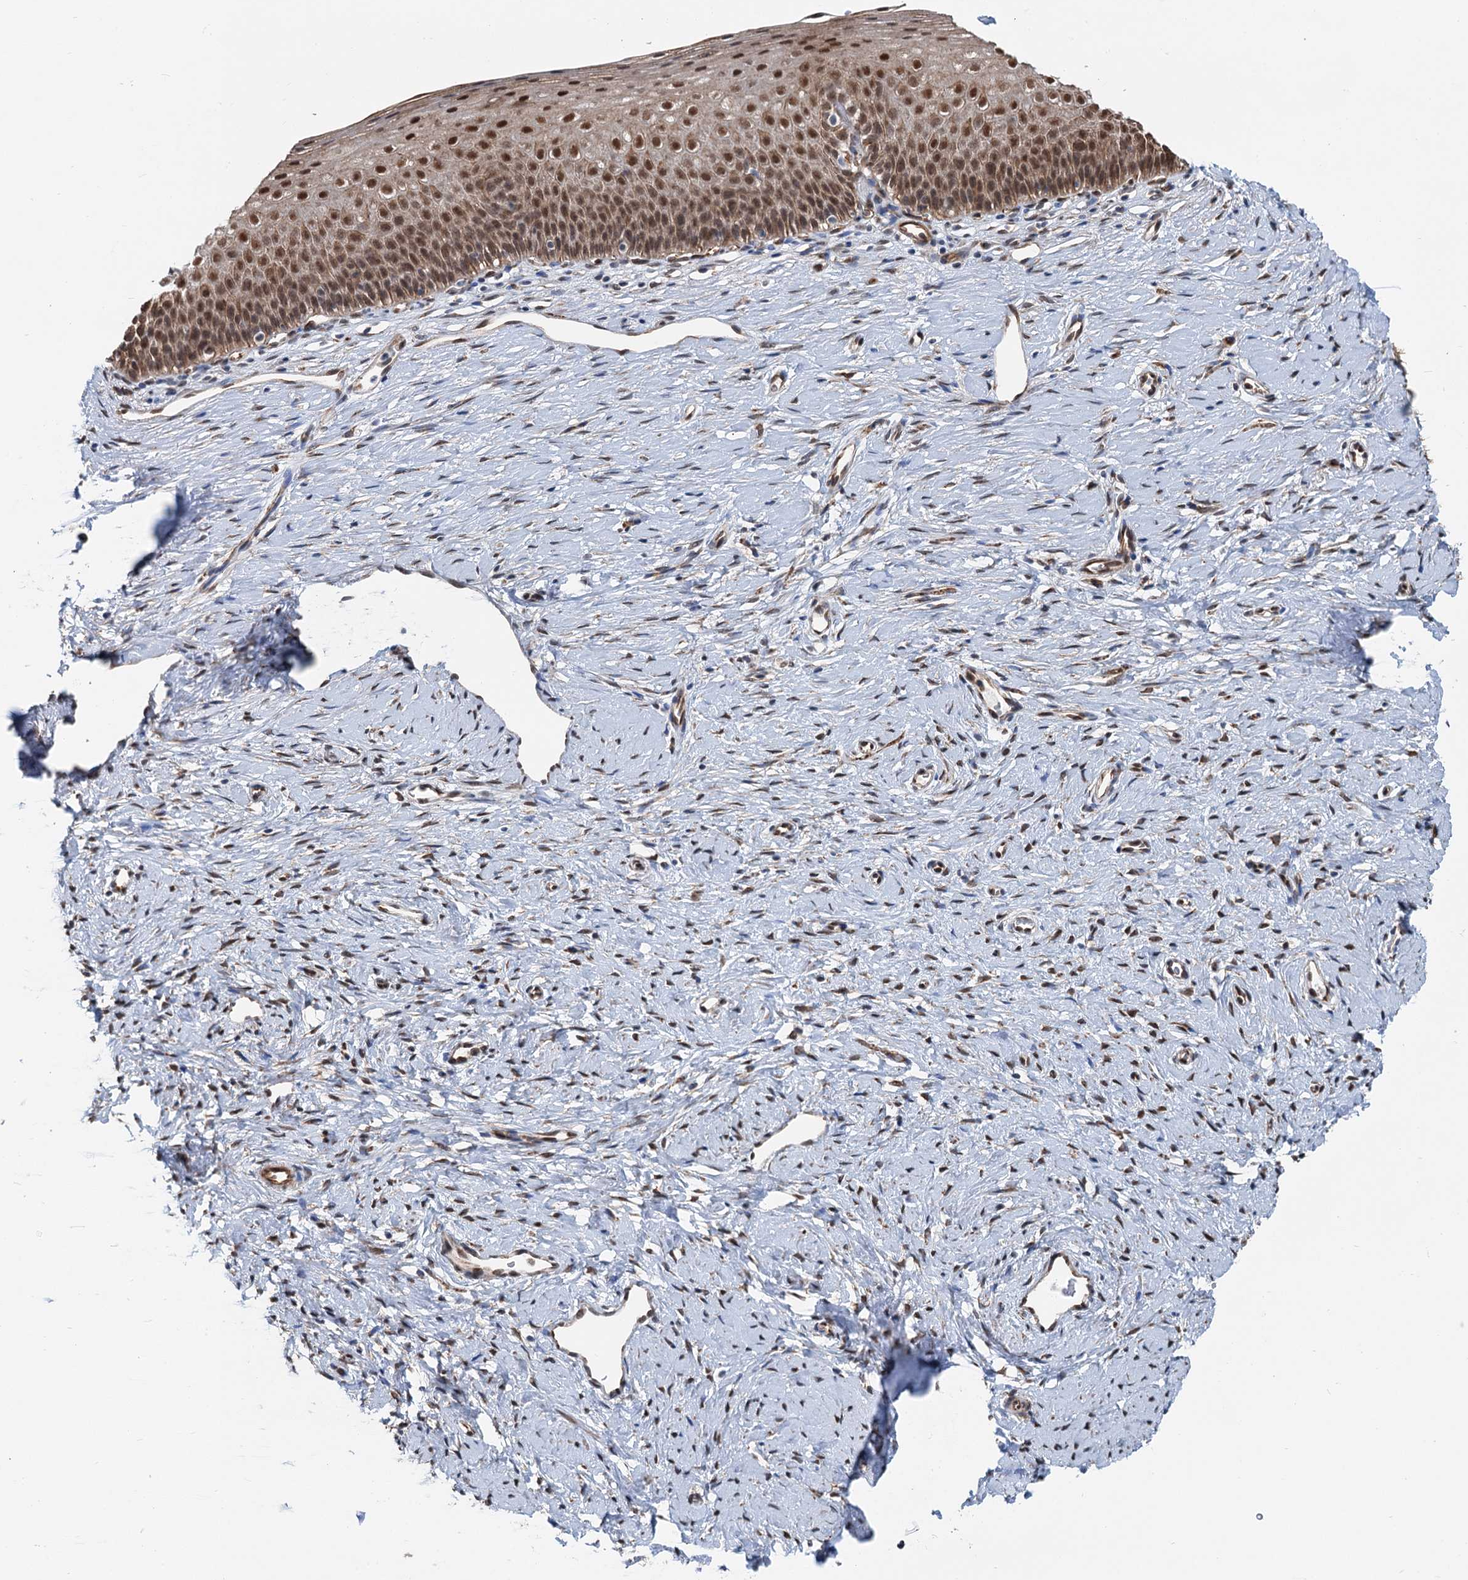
{"staining": {"intensity": "strong", "quantity": ">75%", "location": "nuclear"}, "tissue": "cervix", "cell_type": "Glandular cells", "image_type": "normal", "snomed": [{"axis": "morphology", "description": "Normal tissue, NOS"}, {"axis": "topography", "description": "Cervix"}], "caption": "A photomicrograph showing strong nuclear positivity in about >75% of glandular cells in benign cervix, as visualized by brown immunohistochemical staining.", "gene": "CFDP1", "patient": {"sex": "female", "age": 36}}